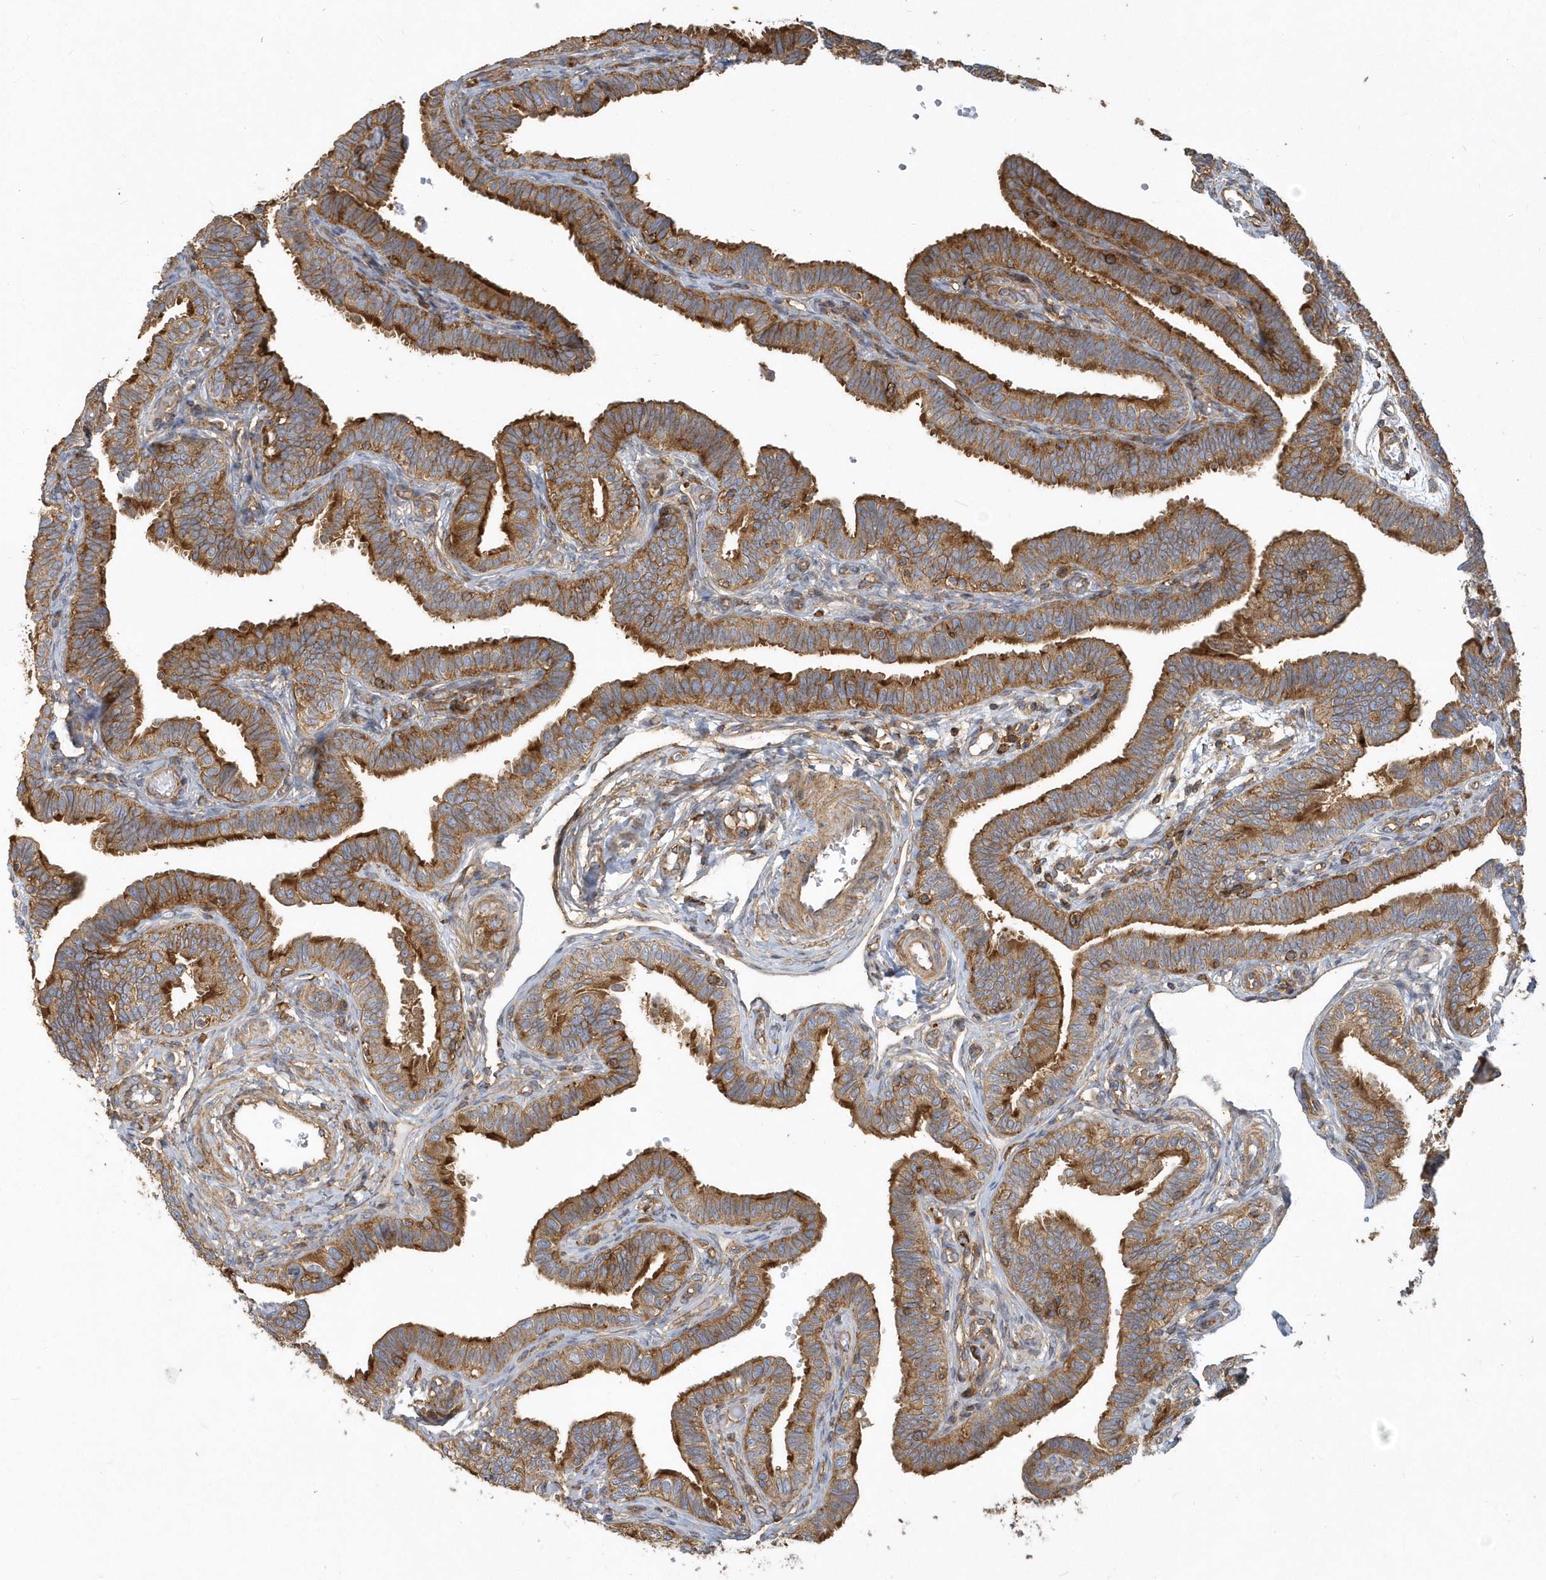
{"staining": {"intensity": "moderate", "quantity": ">75%", "location": "cytoplasmic/membranous"}, "tissue": "fallopian tube", "cell_type": "Glandular cells", "image_type": "normal", "snomed": [{"axis": "morphology", "description": "Normal tissue, NOS"}, {"axis": "topography", "description": "Fallopian tube"}], "caption": "A micrograph of fallopian tube stained for a protein demonstrates moderate cytoplasmic/membranous brown staining in glandular cells. (DAB (3,3'-diaminobenzidine) = brown stain, brightfield microscopy at high magnification).", "gene": "TRAIP", "patient": {"sex": "female", "age": 39}}